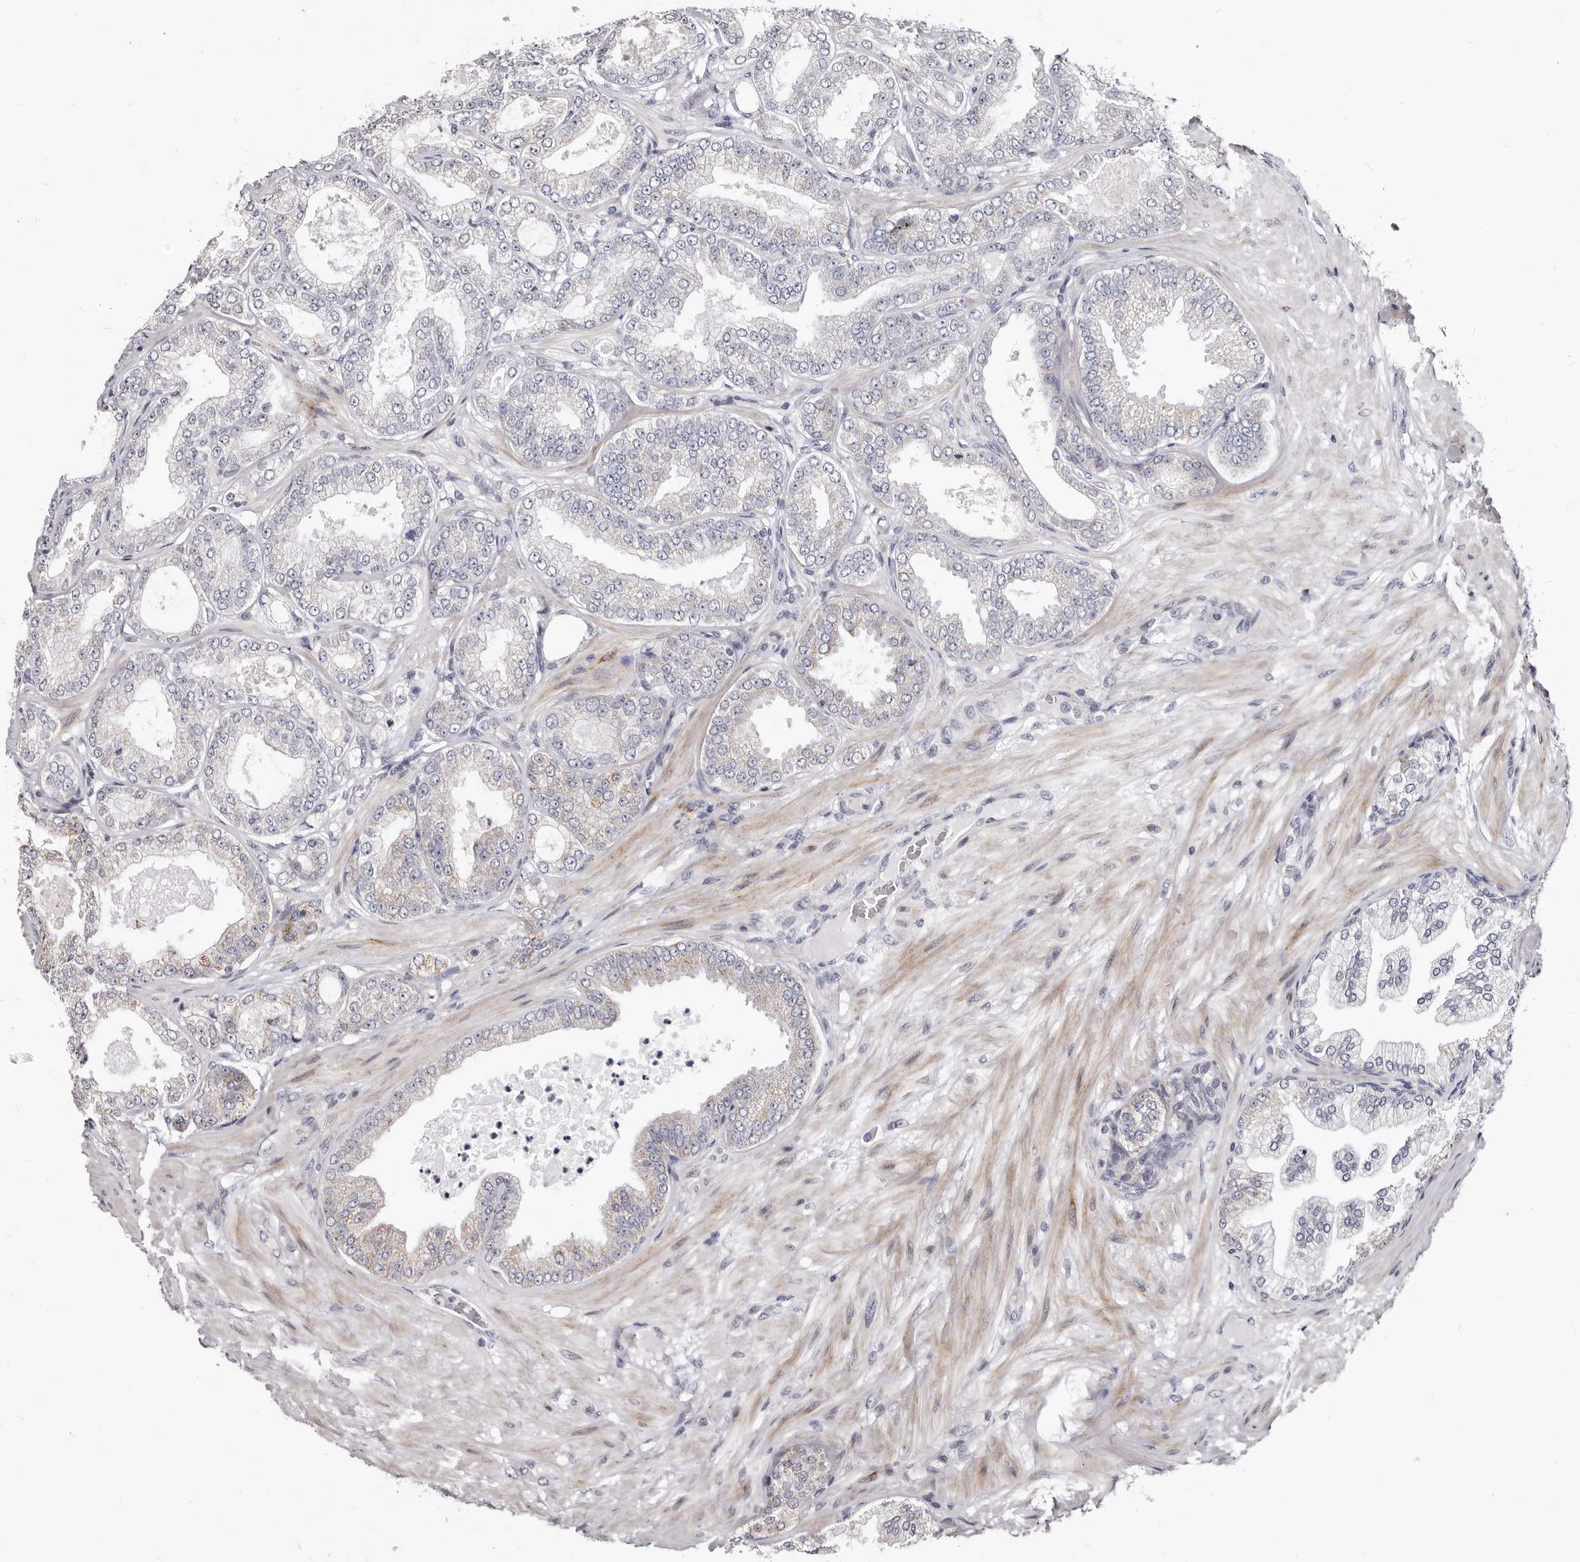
{"staining": {"intensity": "negative", "quantity": "none", "location": "none"}, "tissue": "prostate cancer", "cell_type": "Tumor cells", "image_type": "cancer", "snomed": [{"axis": "morphology", "description": "Adenocarcinoma, Low grade"}, {"axis": "topography", "description": "Prostate"}], "caption": "This is an IHC image of human low-grade adenocarcinoma (prostate). There is no expression in tumor cells.", "gene": "PHF20L1", "patient": {"sex": "male", "age": 63}}